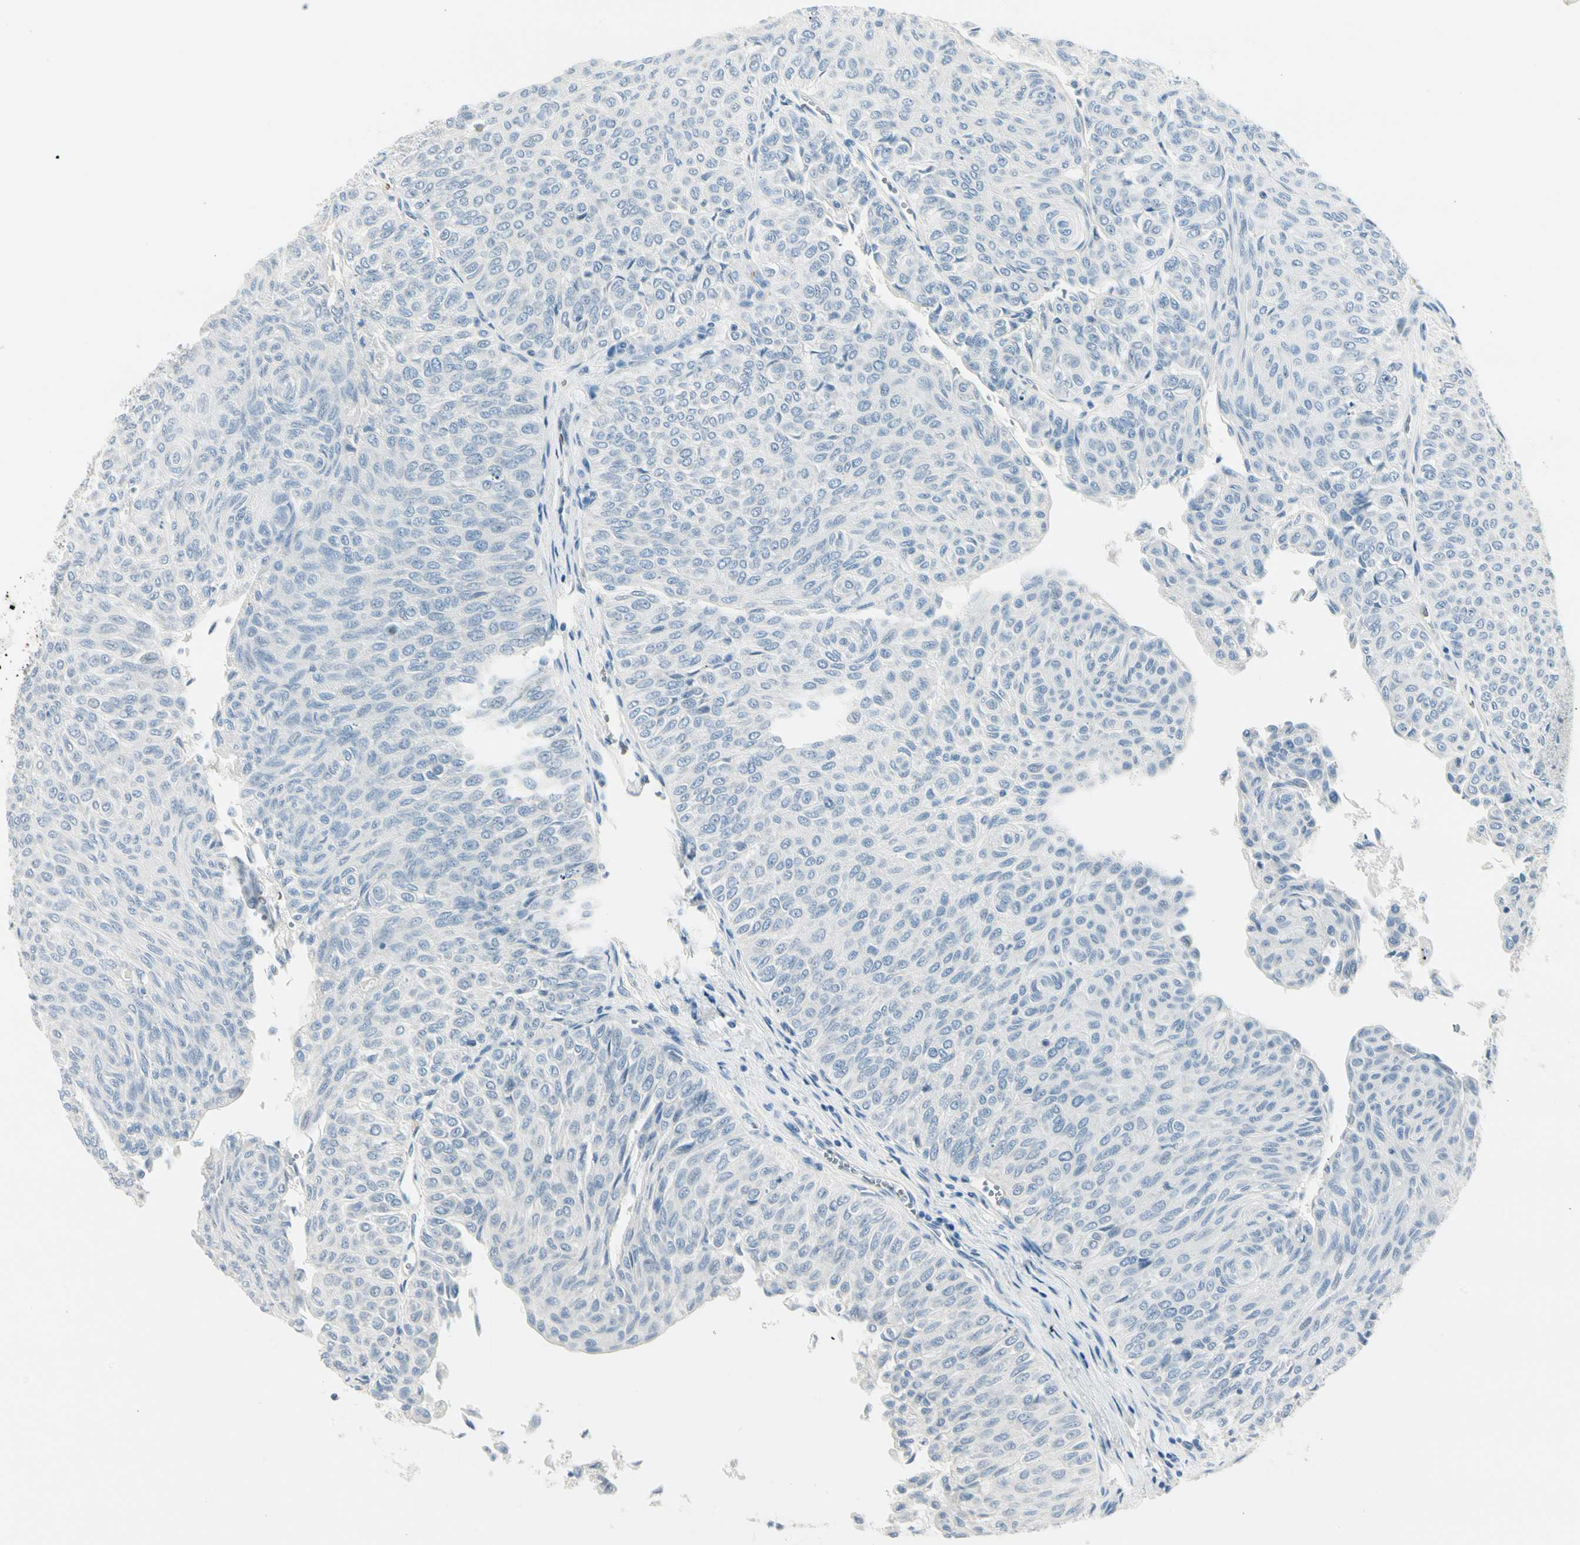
{"staining": {"intensity": "negative", "quantity": "none", "location": "none"}, "tissue": "urothelial cancer", "cell_type": "Tumor cells", "image_type": "cancer", "snomed": [{"axis": "morphology", "description": "Urothelial carcinoma, Low grade"}, {"axis": "topography", "description": "Urinary bladder"}], "caption": "Immunohistochemical staining of human urothelial carcinoma (low-grade) shows no significant staining in tumor cells.", "gene": "CA1", "patient": {"sex": "male", "age": 78}}